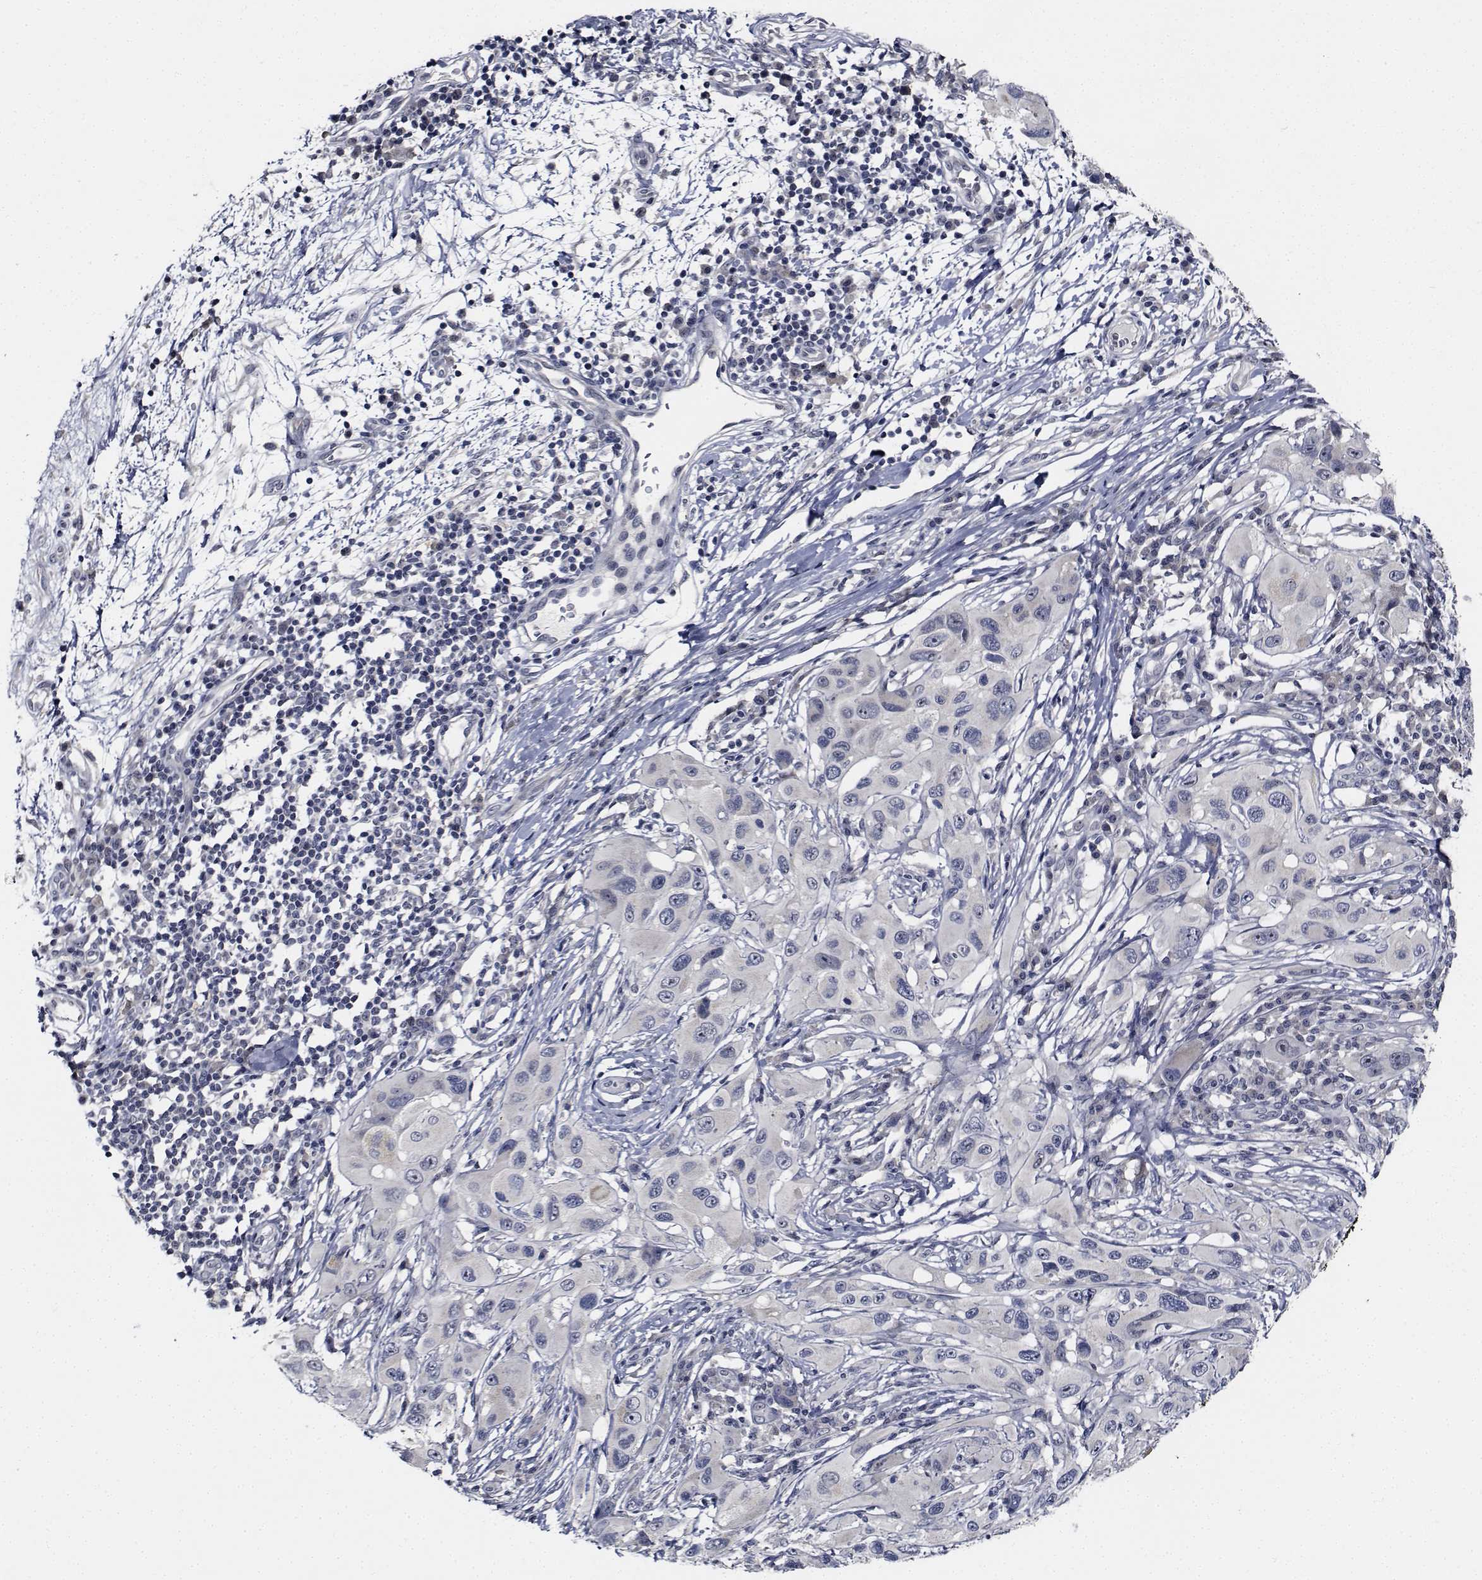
{"staining": {"intensity": "negative", "quantity": "none", "location": "none"}, "tissue": "melanoma", "cell_type": "Tumor cells", "image_type": "cancer", "snomed": [{"axis": "morphology", "description": "Malignant melanoma, NOS"}, {"axis": "topography", "description": "Skin"}], "caption": "The photomicrograph reveals no staining of tumor cells in melanoma. The staining was performed using DAB to visualize the protein expression in brown, while the nuclei were stained in blue with hematoxylin (Magnification: 20x).", "gene": "NVL", "patient": {"sex": "male", "age": 53}}